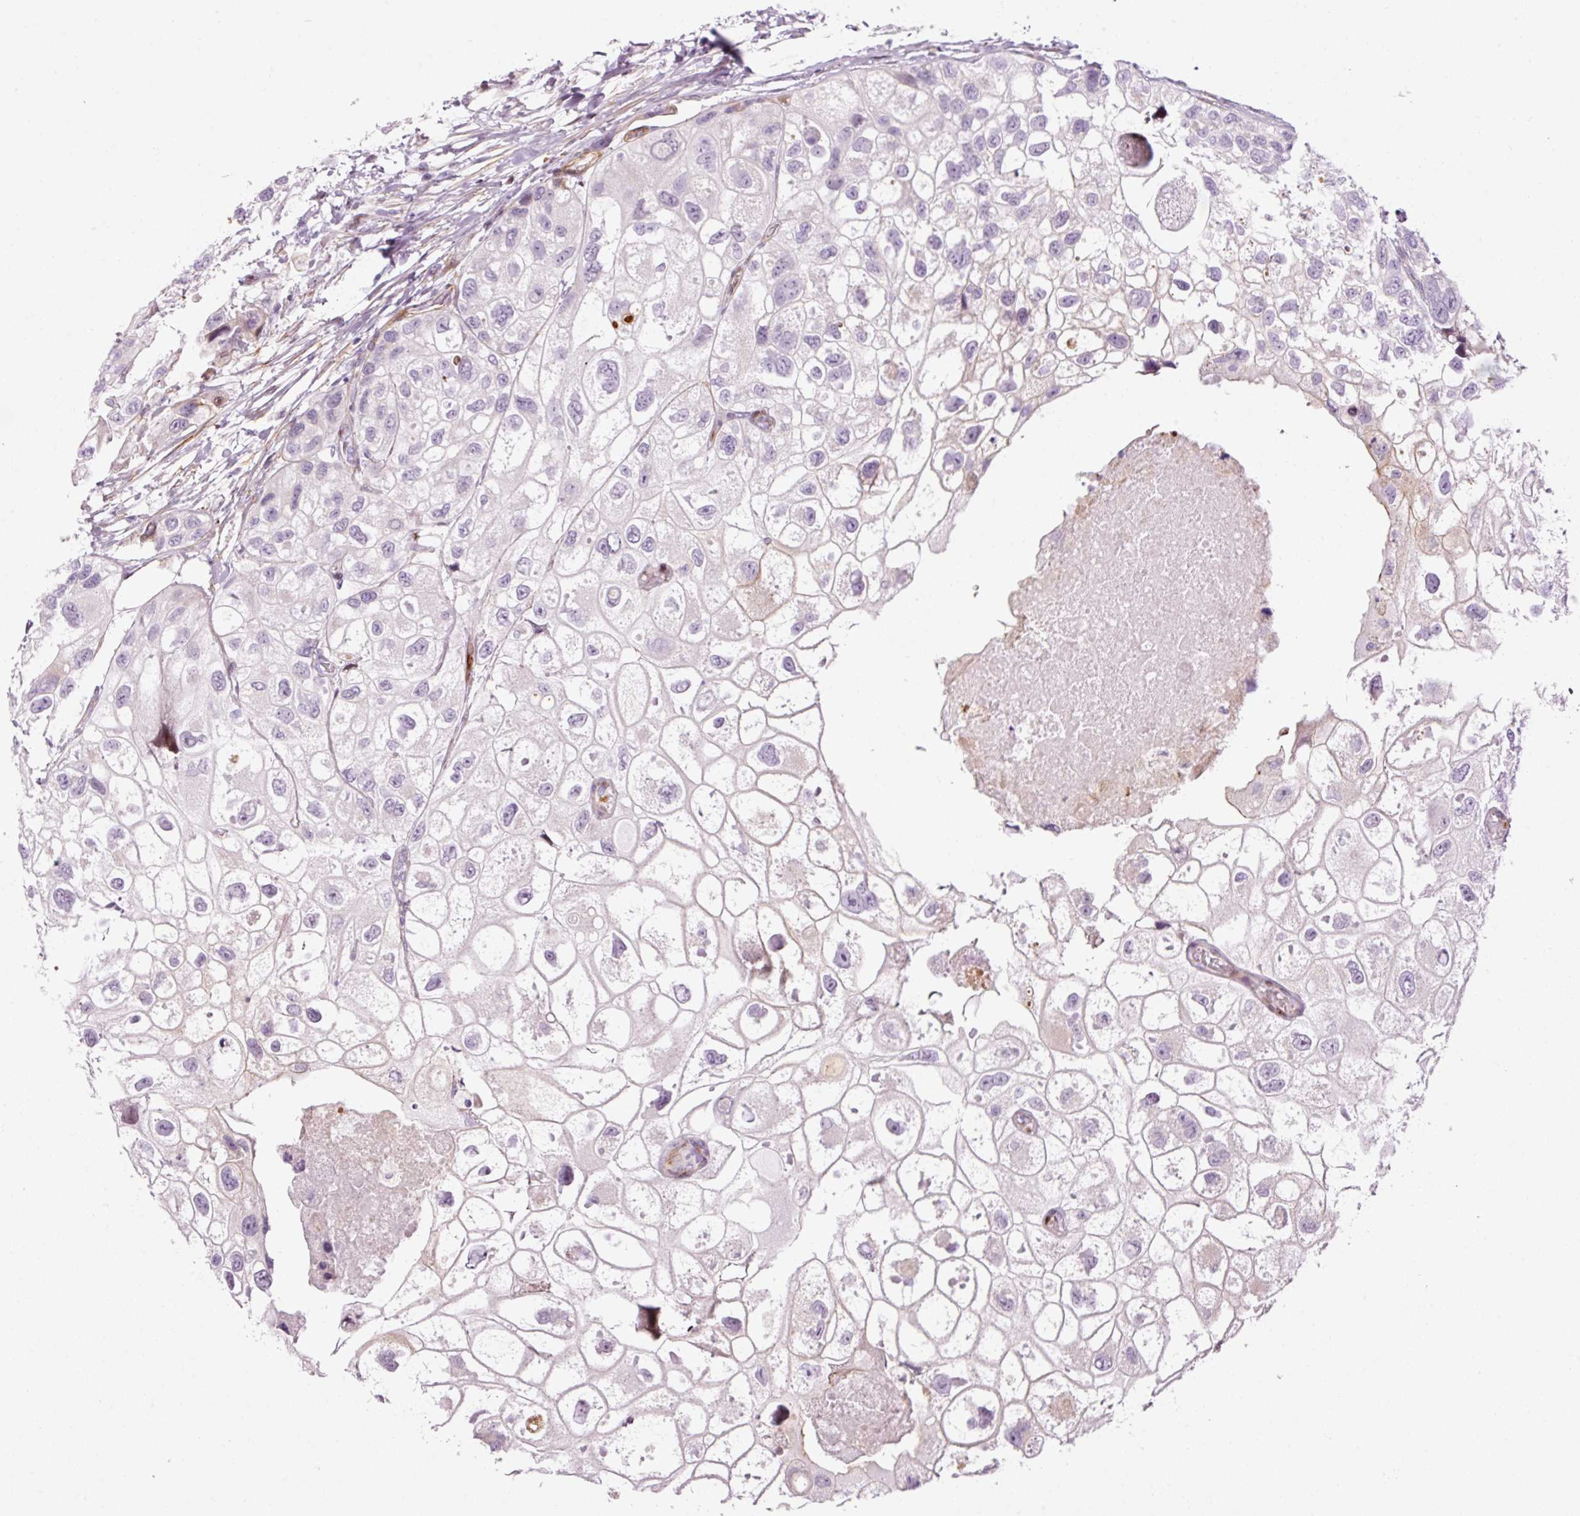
{"staining": {"intensity": "negative", "quantity": "none", "location": "none"}, "tissue": "urothelial cancer", "cell_type": "Tumor cells", "image_type": "cancer", "snomed": [{"axis": "morphology", "description": "Urothelial carcinoma, High grade"}, {"axis": "topography", "description": "Urinary bladder"}], "caption": "This is an immunohistochemistry histopathology image of human high-grade urothelial carcinoma. There is no expression in tumor cells.", "gene": "ANKRD20A1", "patient": {"sex": "female", "age": 64}}